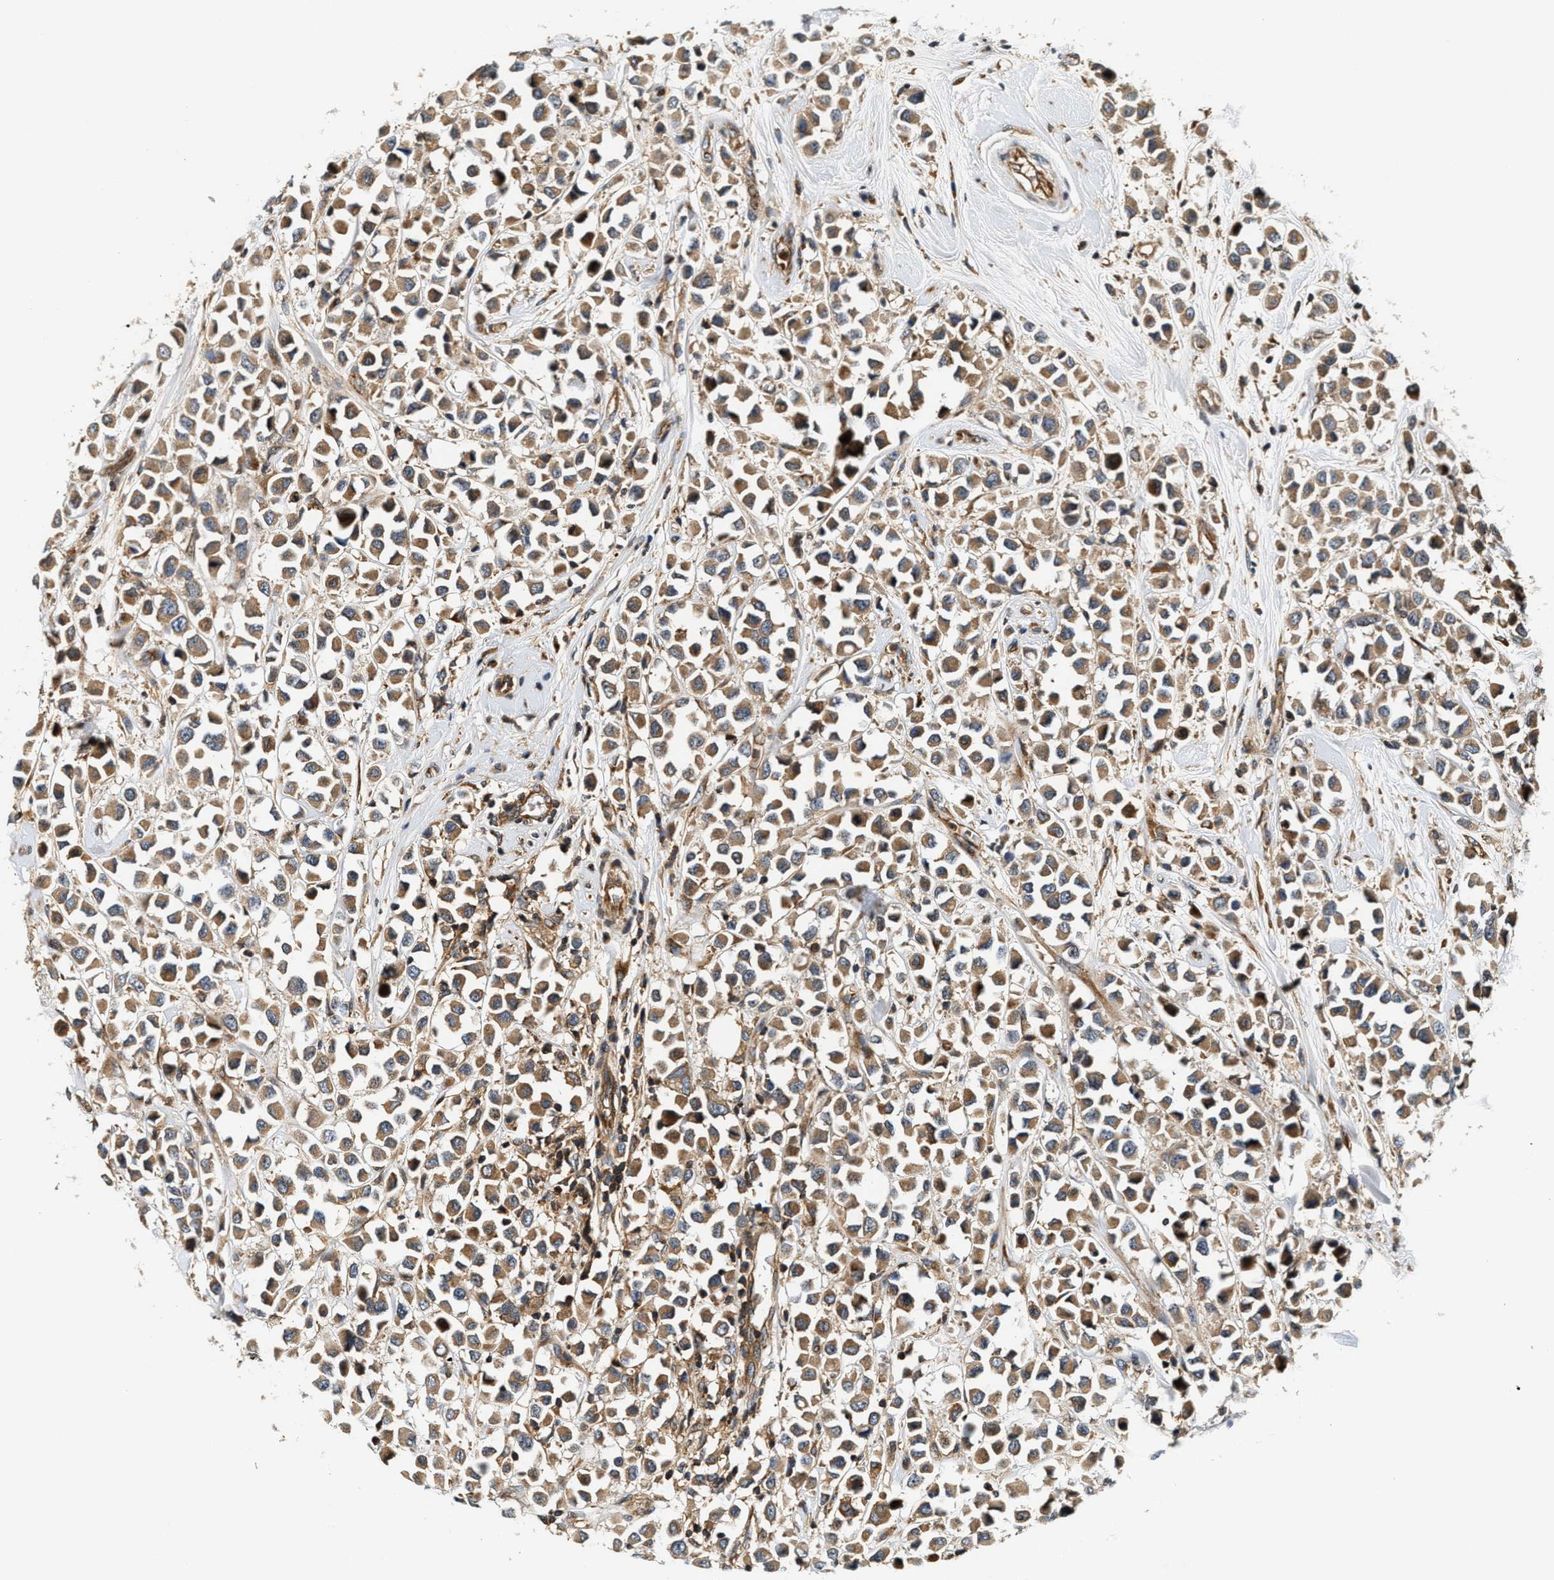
{"staining": {"intensity": "moderate", "quantity": ">75%", "location": "cytoplasmic/membranous"}, "tissue": "breast cancer", "cell_type": "Tumor cells", "image_type": "cancer", "snomed": [{"axis": "morphology", "description": "Duct carcinoma"}, {"axis": "topography", "description": "Breast"}], "caption": "Protein positivity by immunohistochemistry (IHC) demonstrates moderate cytoplasmic/membranous staining in approximately >75% of tumor cells in breast cancer. Immunohistochemistry (ihc) stains the protein of interest in brown and the nuclei are stained blue.", "gene": "SAMD9", "patient": {"sex": "female", "age": 61}}